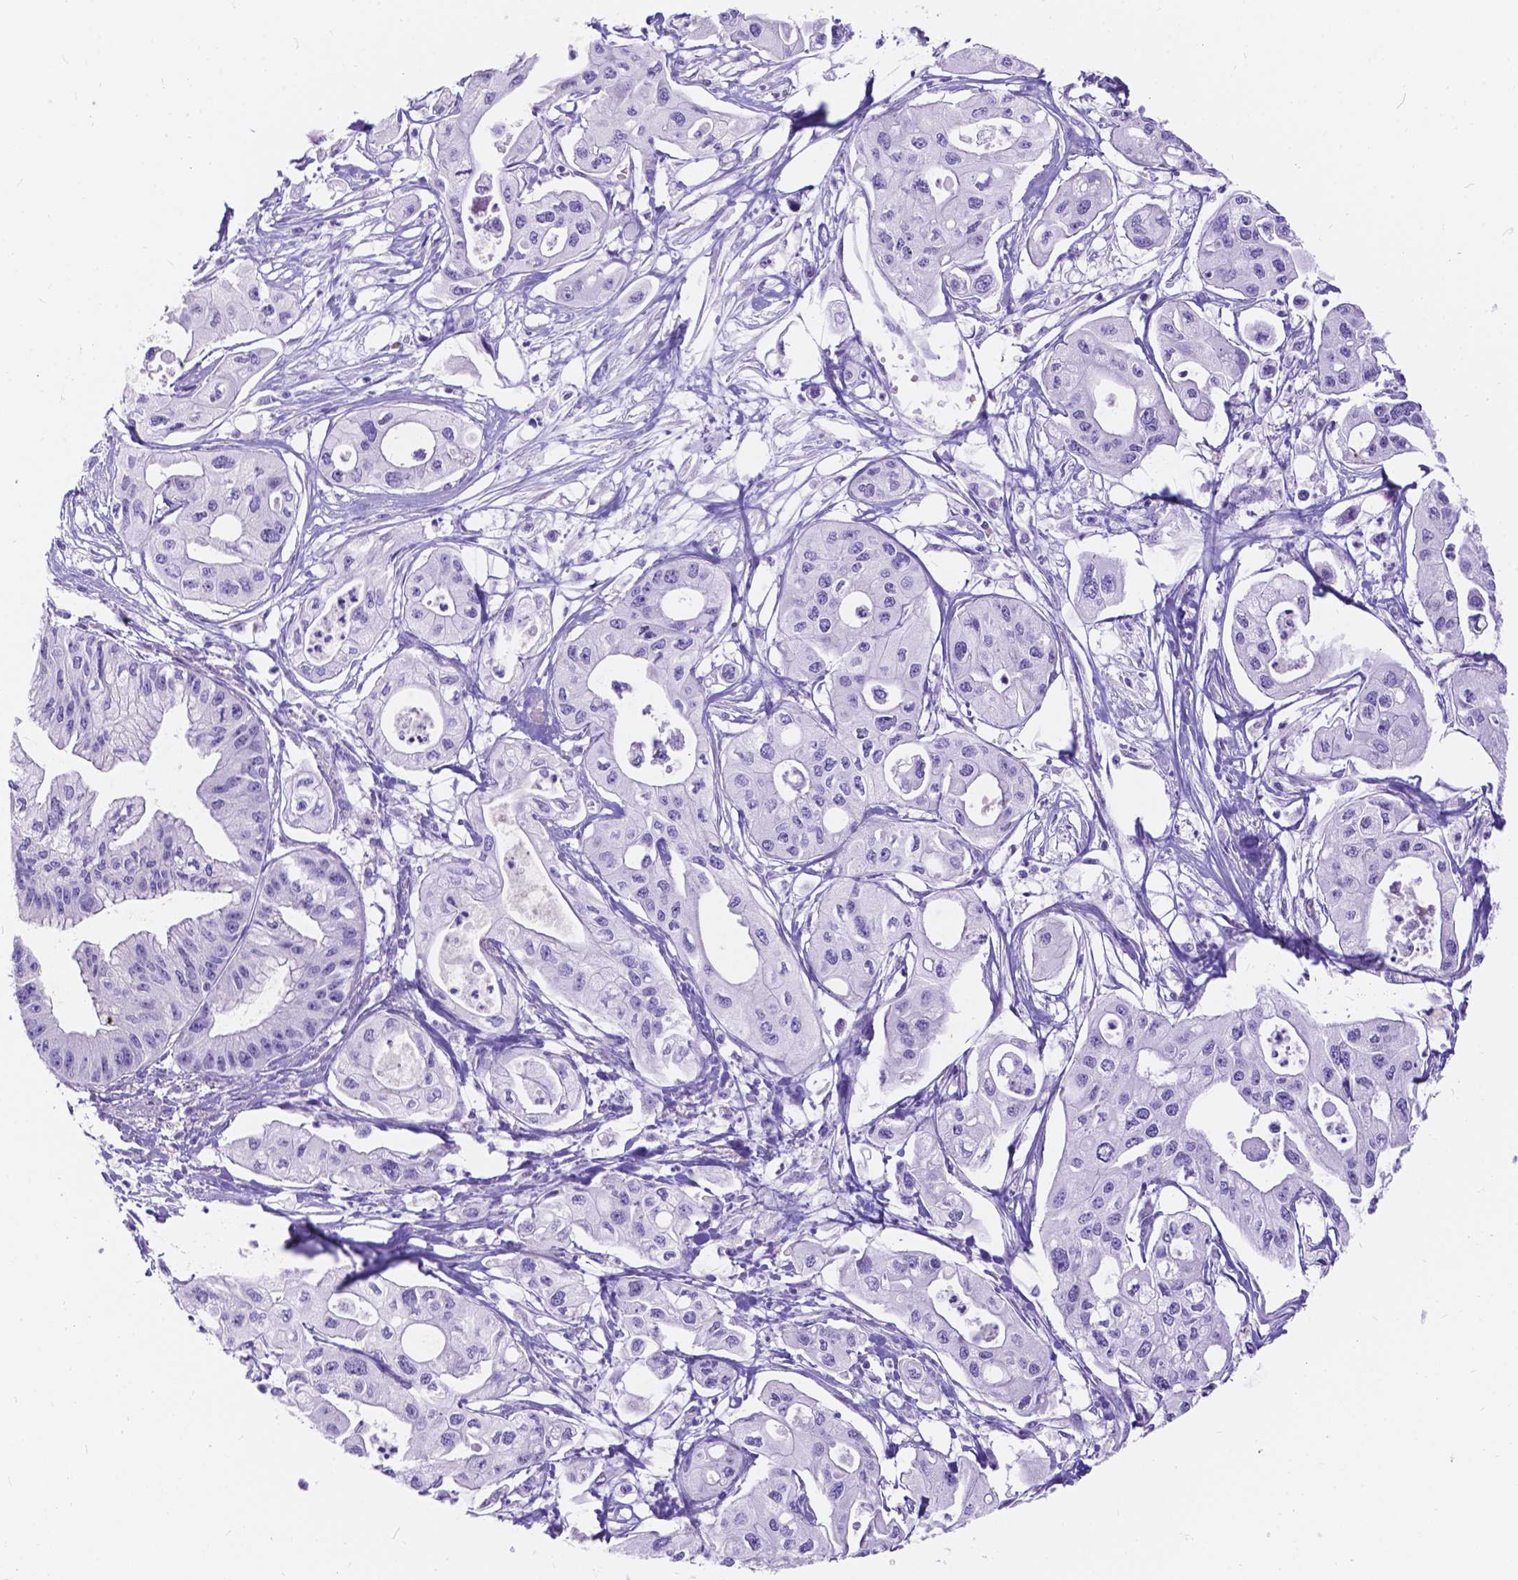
{"staining": {"intensity": "negative", "quantity": "none", "location": "none"}, "tissue": "pancreatic cancer", "cell_type": "Tumor cells", "image_type": "cancer", "snomed": [{"axis": "morphology", "description": "Adenocarcinoma, NOS"}, {"axis": "topography", "description": "Pancreas"}], "caption": "This is an immunohistochemistry image of adenocarcinoma (pancreatic). There is no staining in tumor cells.", "gene": "KLHL10", "patient": {"sex": "male", "age": 70}}